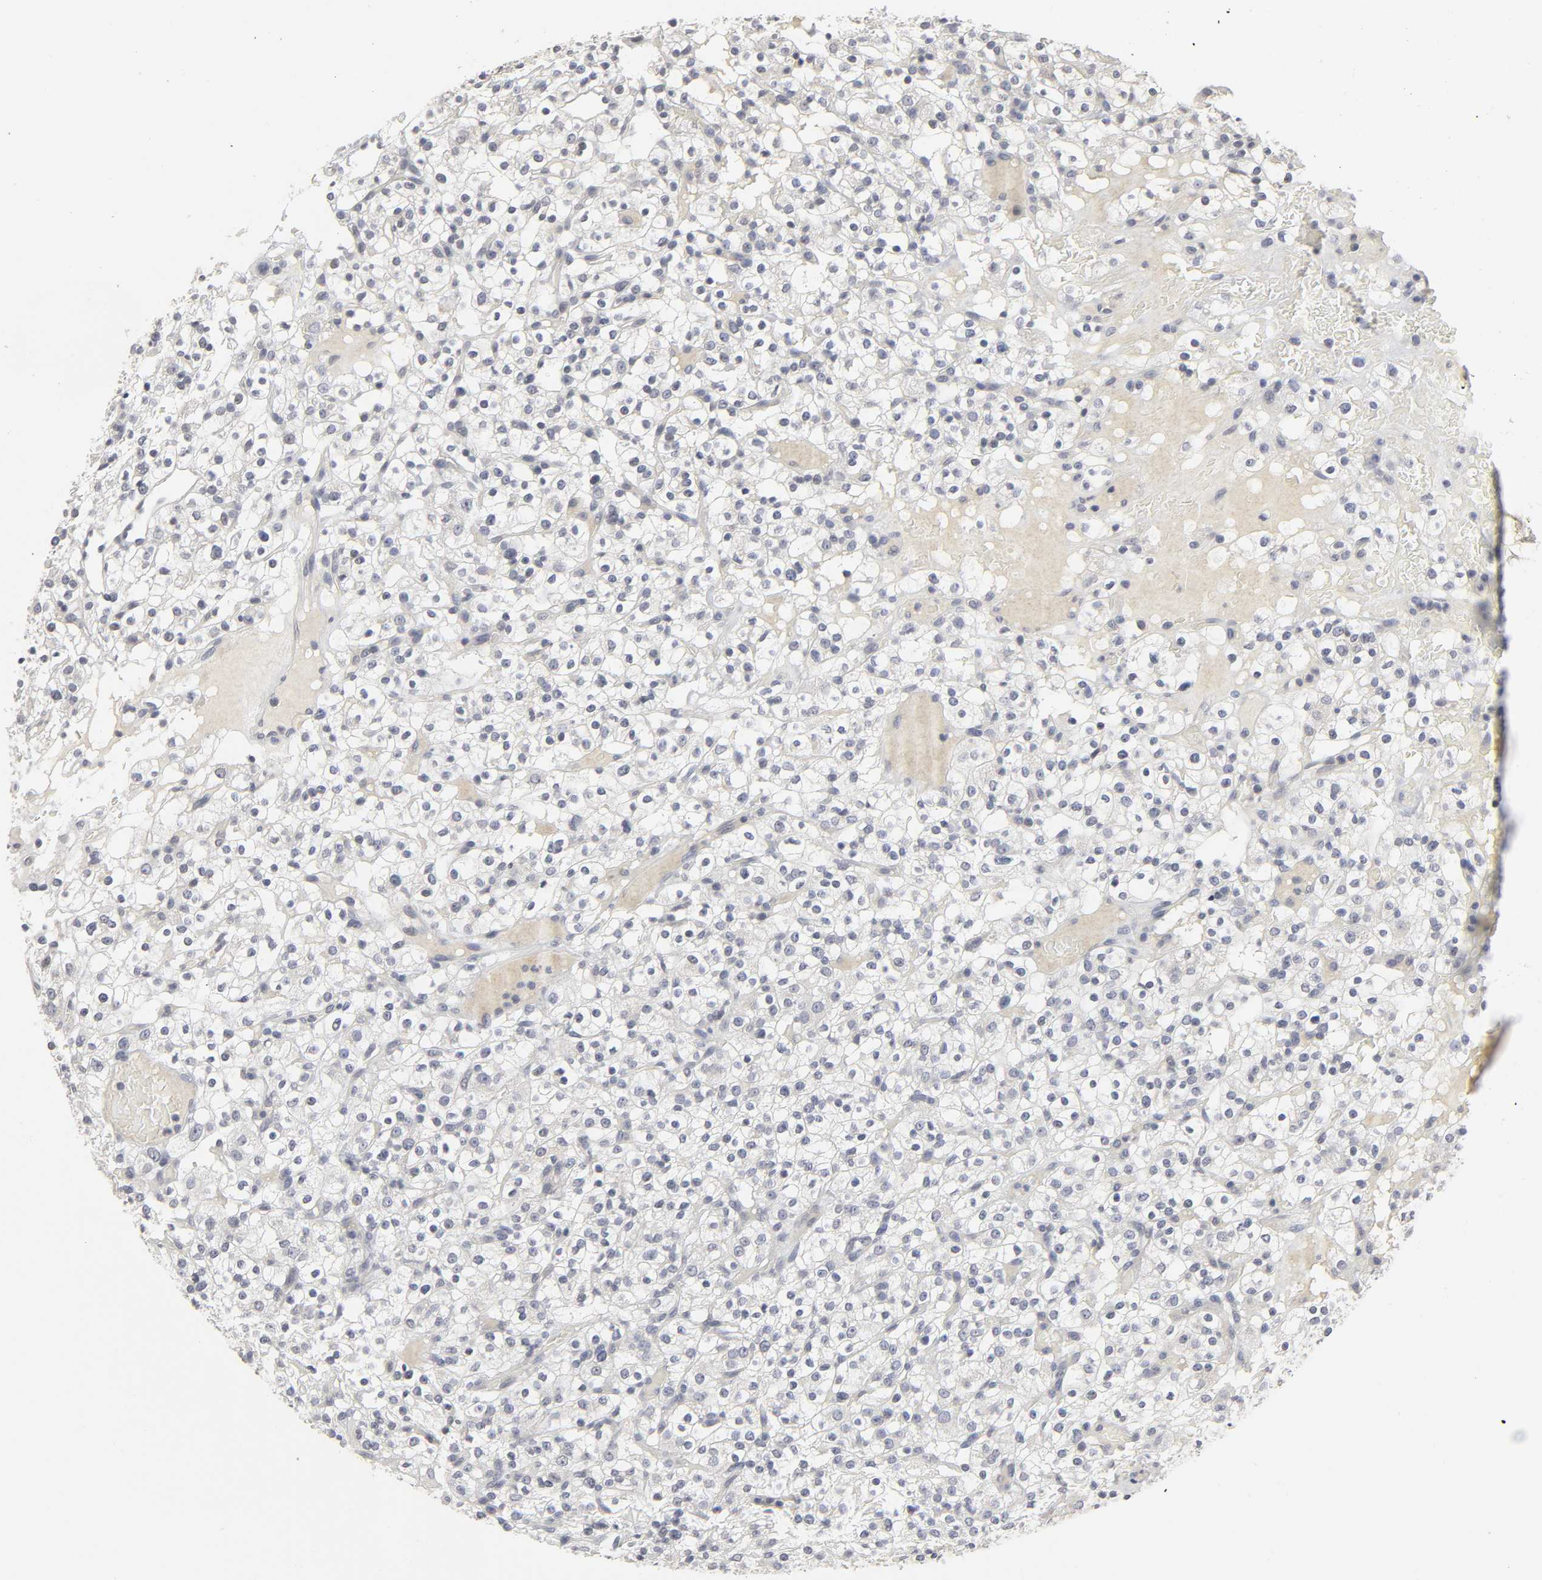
{"staining": {"intensity": "negative", "quantity": "none", "location": "none"}, "tissue": "renal cancer", "cell_type": "Tumor cells", "image_type": "cancer", "snomed": [{"axis": "morphology", "description": "Normal tissue, NOS"}, {"axis": "morphology", "description": "Adenocarcinoma, NOS"}, {"axis": "topography", "description": "Kidney"}], "caption": "Tumor cells are negative for brown protein staining in renal cancer. The staining is performed using DAB brown chromogen with nuclei counter-stained in using hematoxylin.", "gene": "TCAP", "patient": {"sex": "female", "age": 72}}